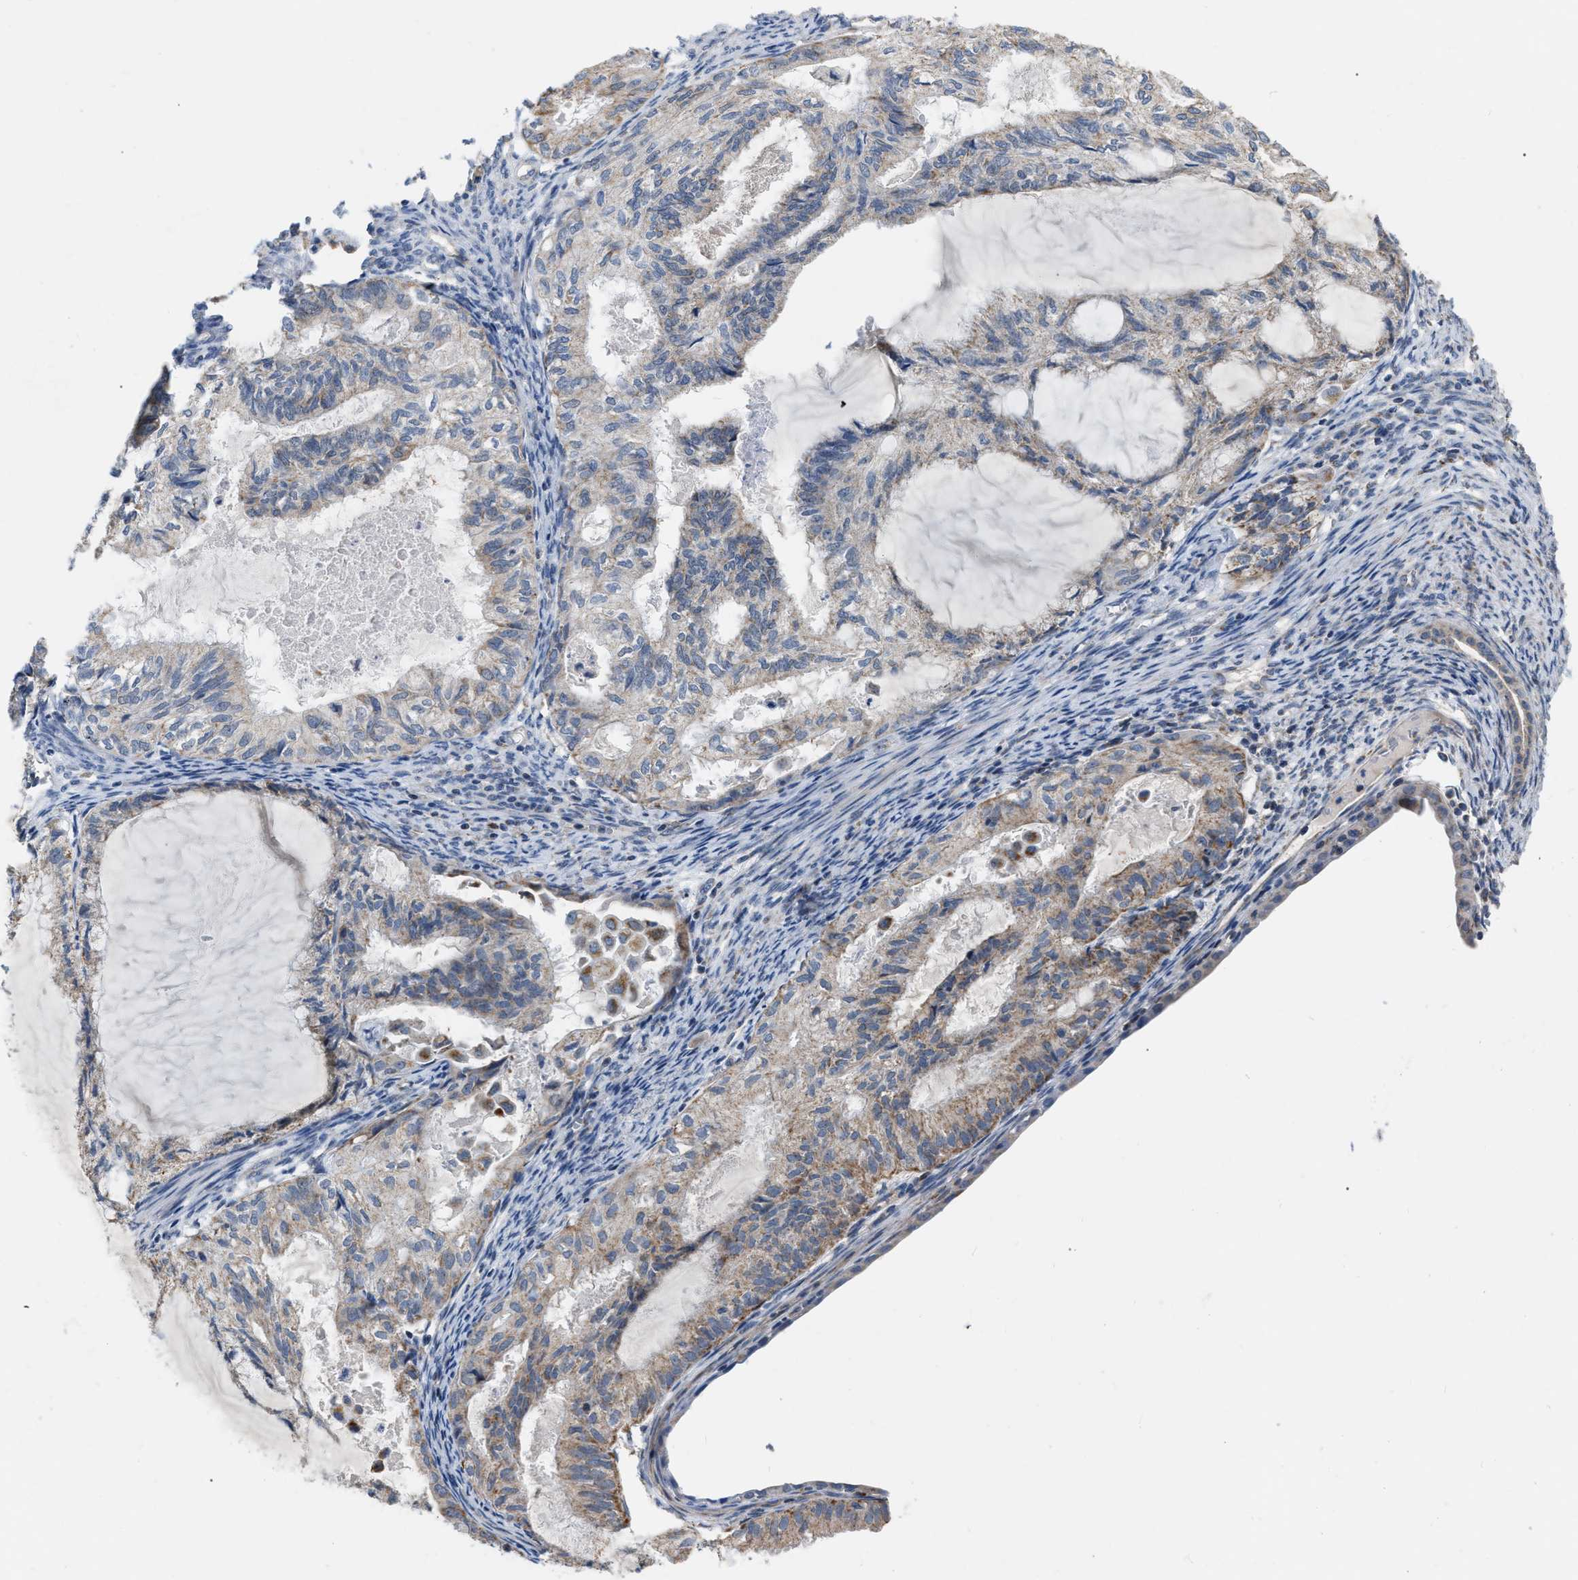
{"staining": {"intensity": "weak", "quantity": "<25%", "location": "cytoplasmic/membranous"}, "tissue": "cervical cancer", "cell_type": "Tumor cells", "image_type": "cancer", "snomed": [{"axis": "morphology", "description": "Normal tissue, NOS"}, {"axis": "morphology", "description": "Adenocarcinoma, NOS"}, {"axis": "topography", "description": "Cervix"}, {"axis": "topography", "description": "Endometrium"}], "caption": "Immunohistochemical staining of human adenocarcinoma (cervical) reveals no significant positivity in tumor cells.", "gene": "DDX56", "patient": {"sex": "female", "age": 86}}